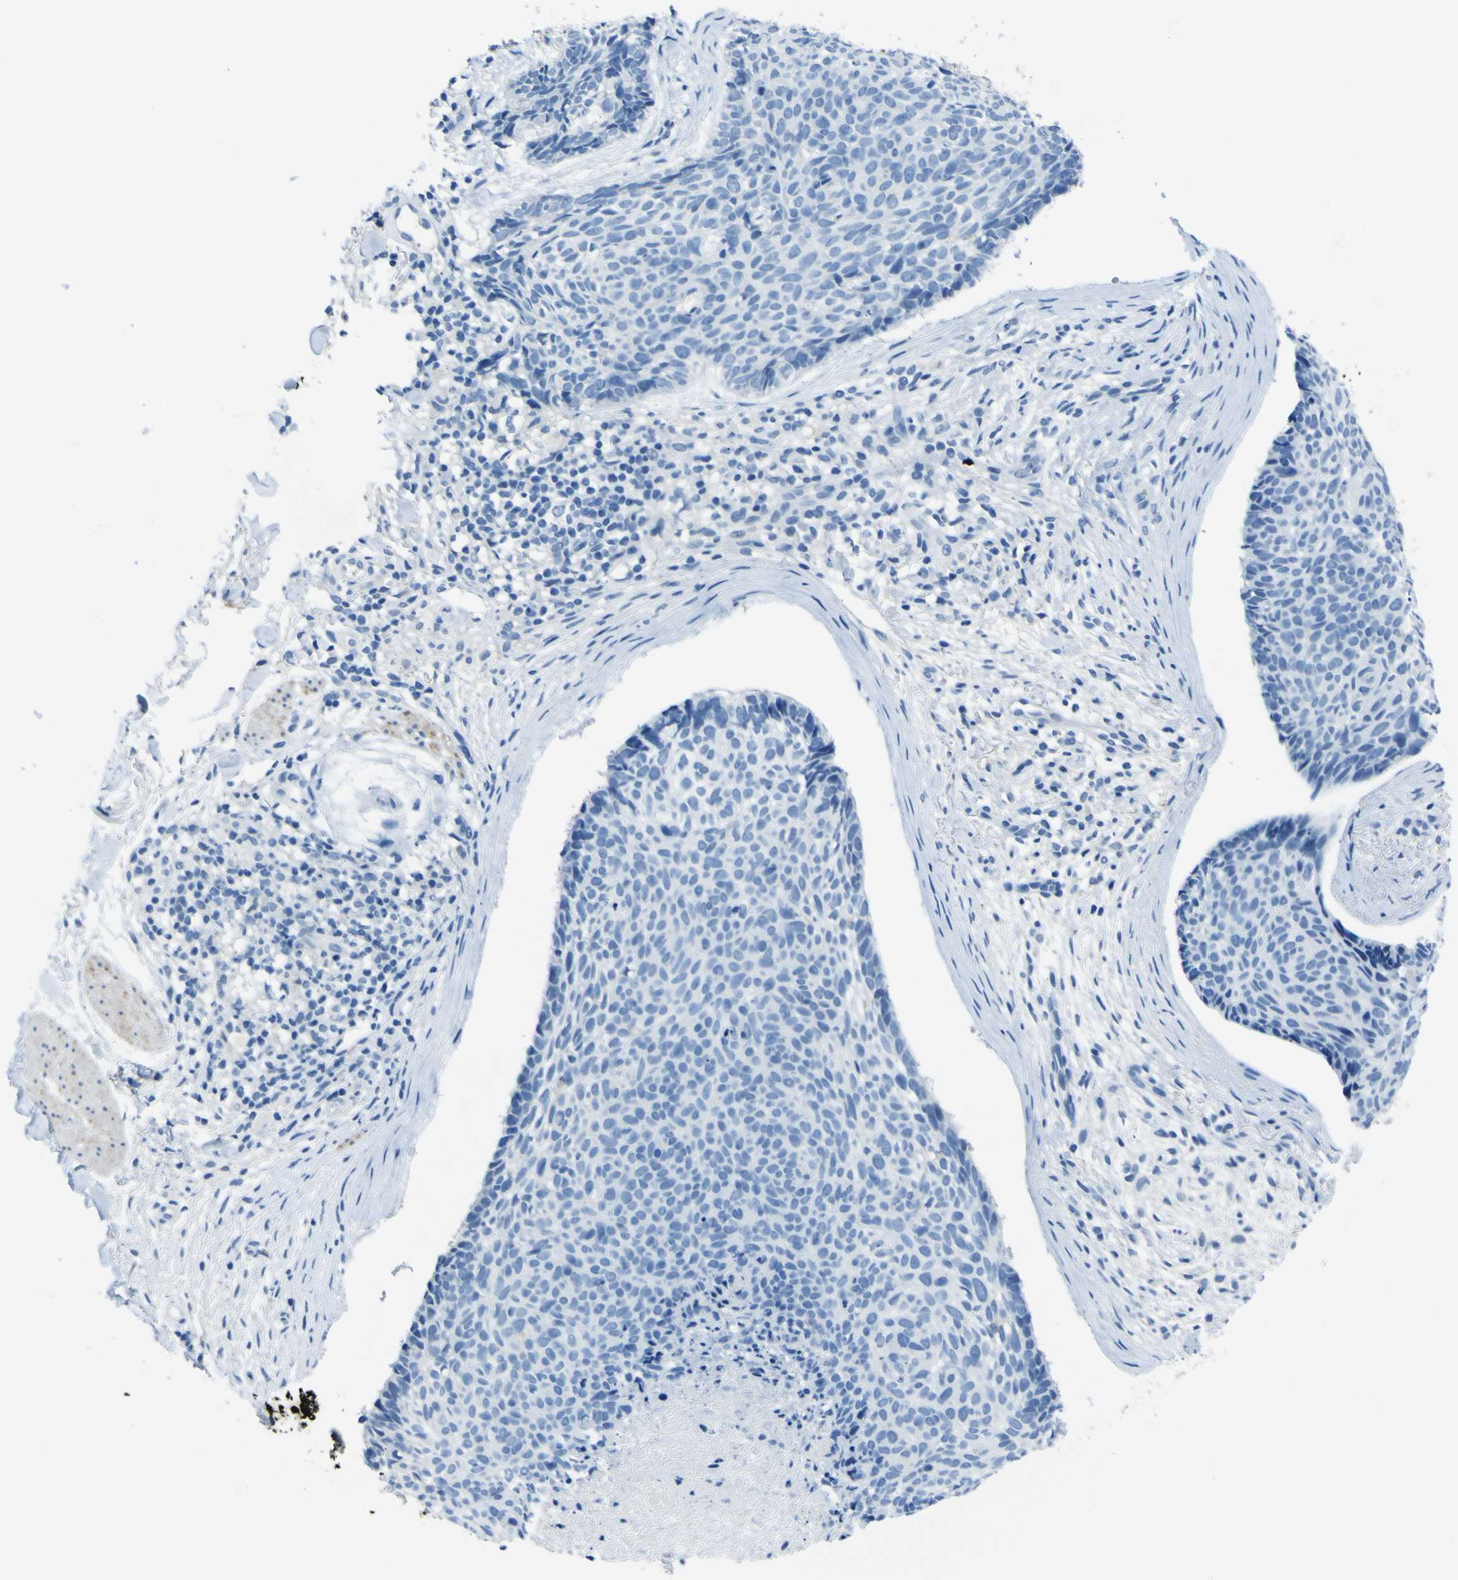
{"staining": {"intensity": "negative", "quantity": "none", "location": "none"}, "tissue": "skin cancer", "cell_type": "Tumor cells", "image_type": "cancer", "snomed": [{"axis": "morphology", "description": "Normal tissue, NOS"}, {"axis": "morphology", "description": "Basal cell carcinoma"}, {"axis": "topography", "description": "Skin"}], "caption": "An IHC histopathology image of skin cancer (basal cell carcinoma) is shown. There is no staining in tumor cells of skin cancer (basal cell carcinoma).", "gene": "PHKG1", "patient": {"sex": "female", "age": 56}}